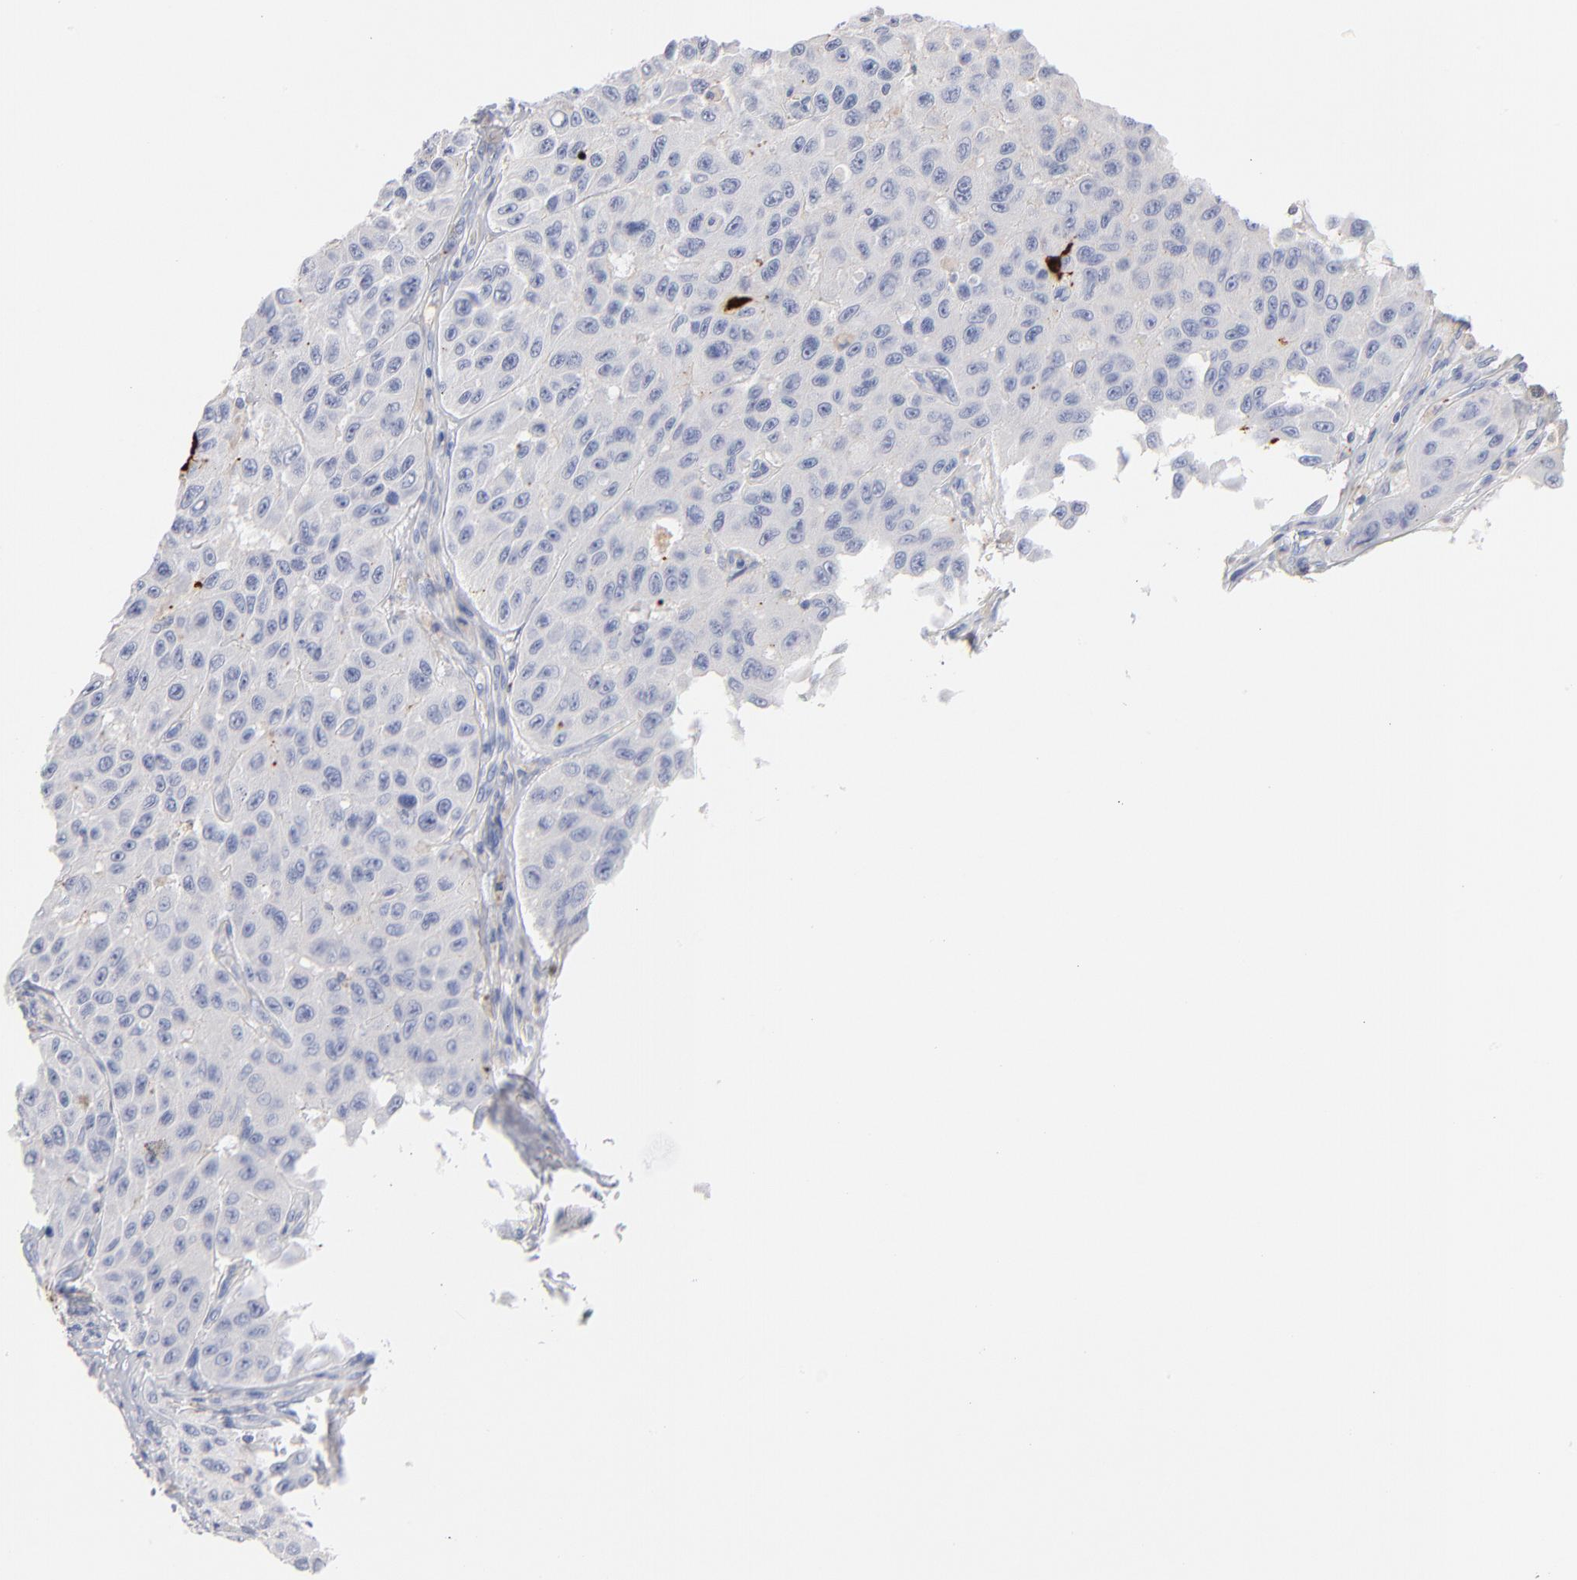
{"staining": {"intensity": "negative", "quantity": "none", "location": "none"}, "tissue": "melanoma", "cell_type": "Tumor cells", "image_type": "cancer", "snomed": [{"axis": "morphology", "description": "Malignant melanoma, NOS"}, {"axis": "topography", "description": "Skin"}], "caption": "DAB (3,3'-diaminobenzidine) immunohistochemical staining of malignant melanoma demonstrates no significant expression in tumor cells. (Brightfield microscopy of DAB (3,3'-diaminobenzidine) immunohistochemistry at high magnification).", "gene": "APOH", "patient": {"sex": "male", "age": 30}}